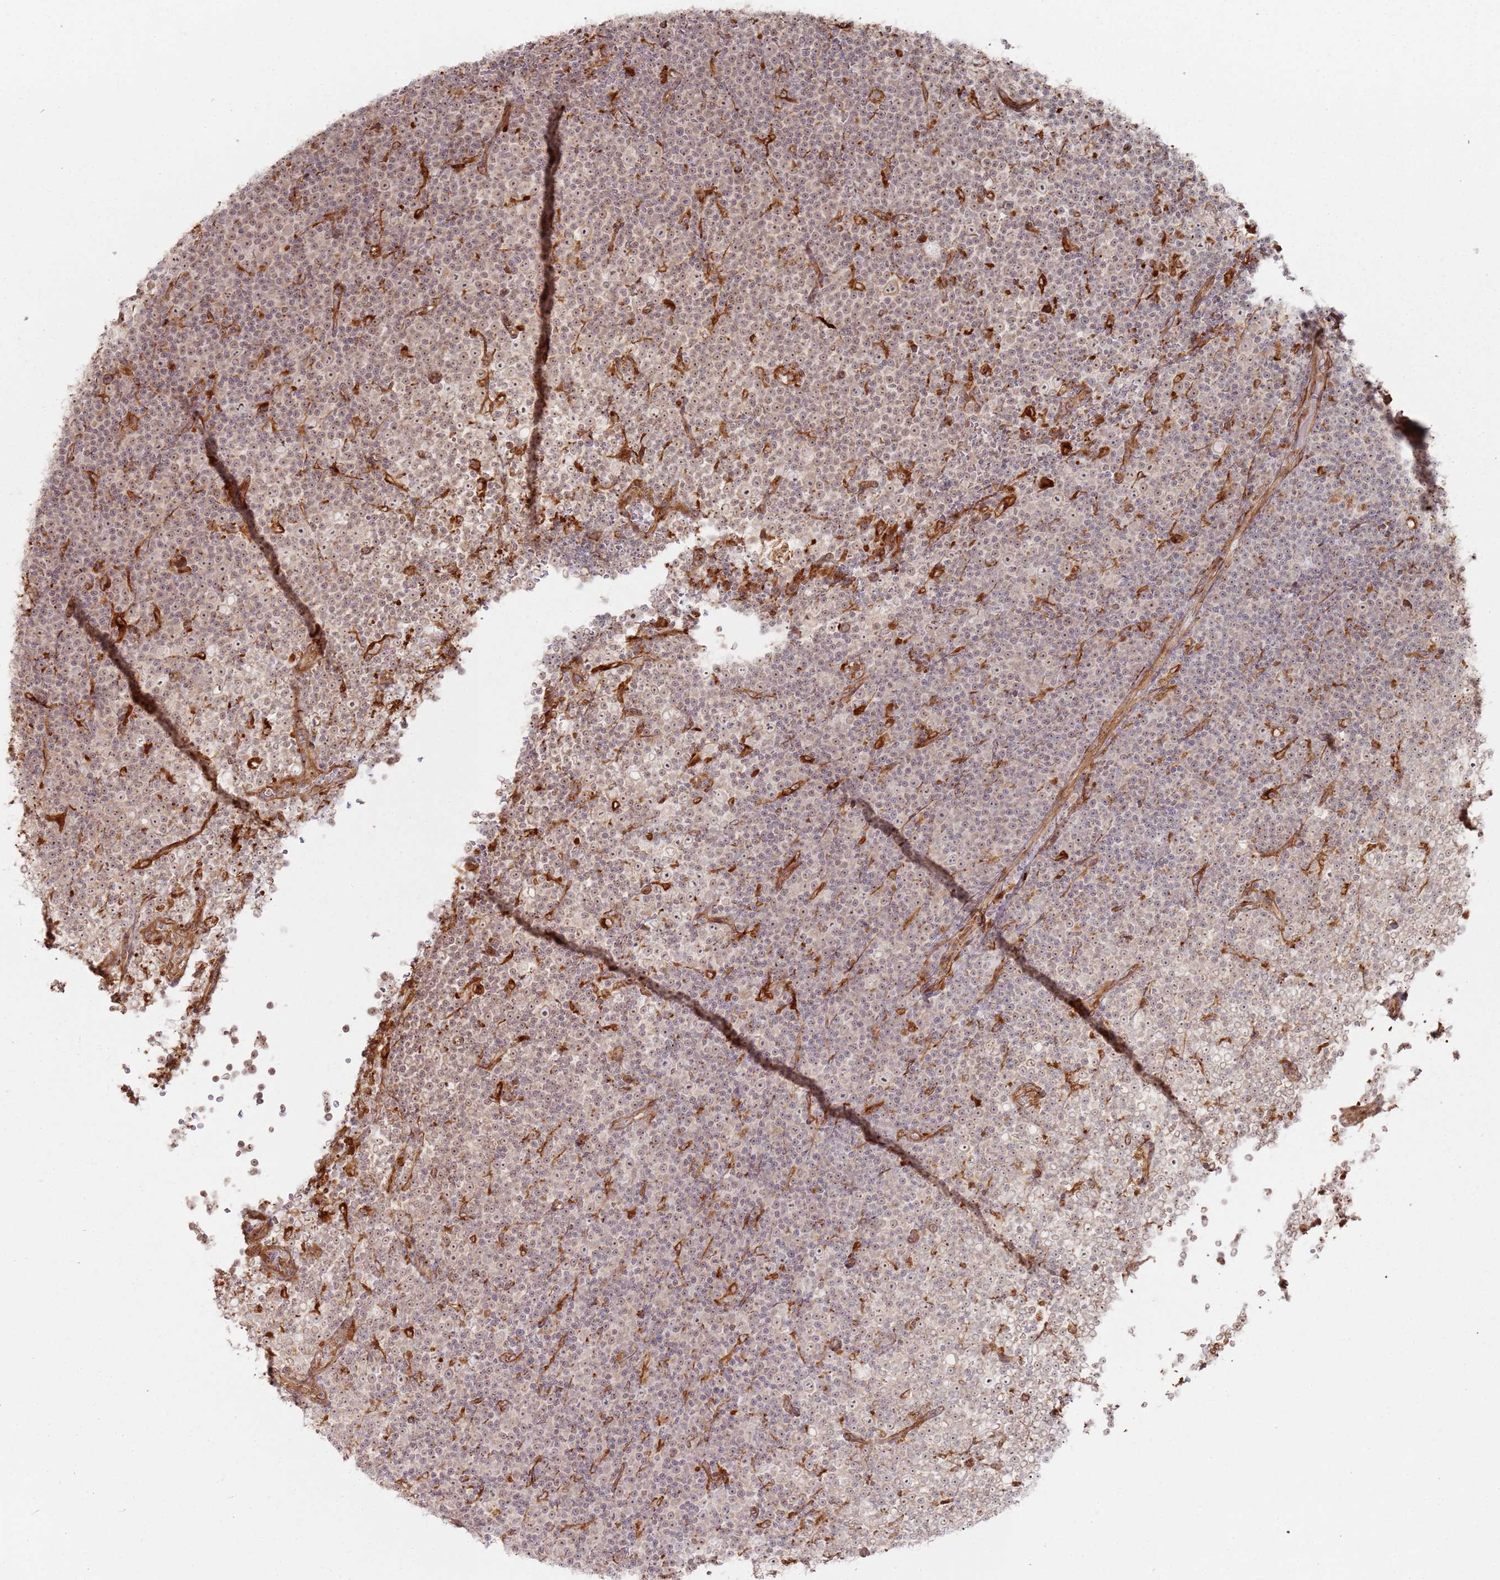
{"staining": {"intensity": "weak", "quantity": "<25%", "location": "cytoplasmic/membranous,nuclear"}, "tissue": "lymphoma", "cell_type": "Tumor cells", "image_type": "cancer", "snomed": [{"axis": "morphology", "description": "Malignant lymphoma, non-Hodgkin's type, Low grade"}, {"axis": "topography", "description": "Lymph node"}], "caption": "Human lymphoma stained for a protein using IHC demonstrates no expression in tumor cells.", "gene": "PHF21A", "patient": {"sex": "female", "age": 67}}